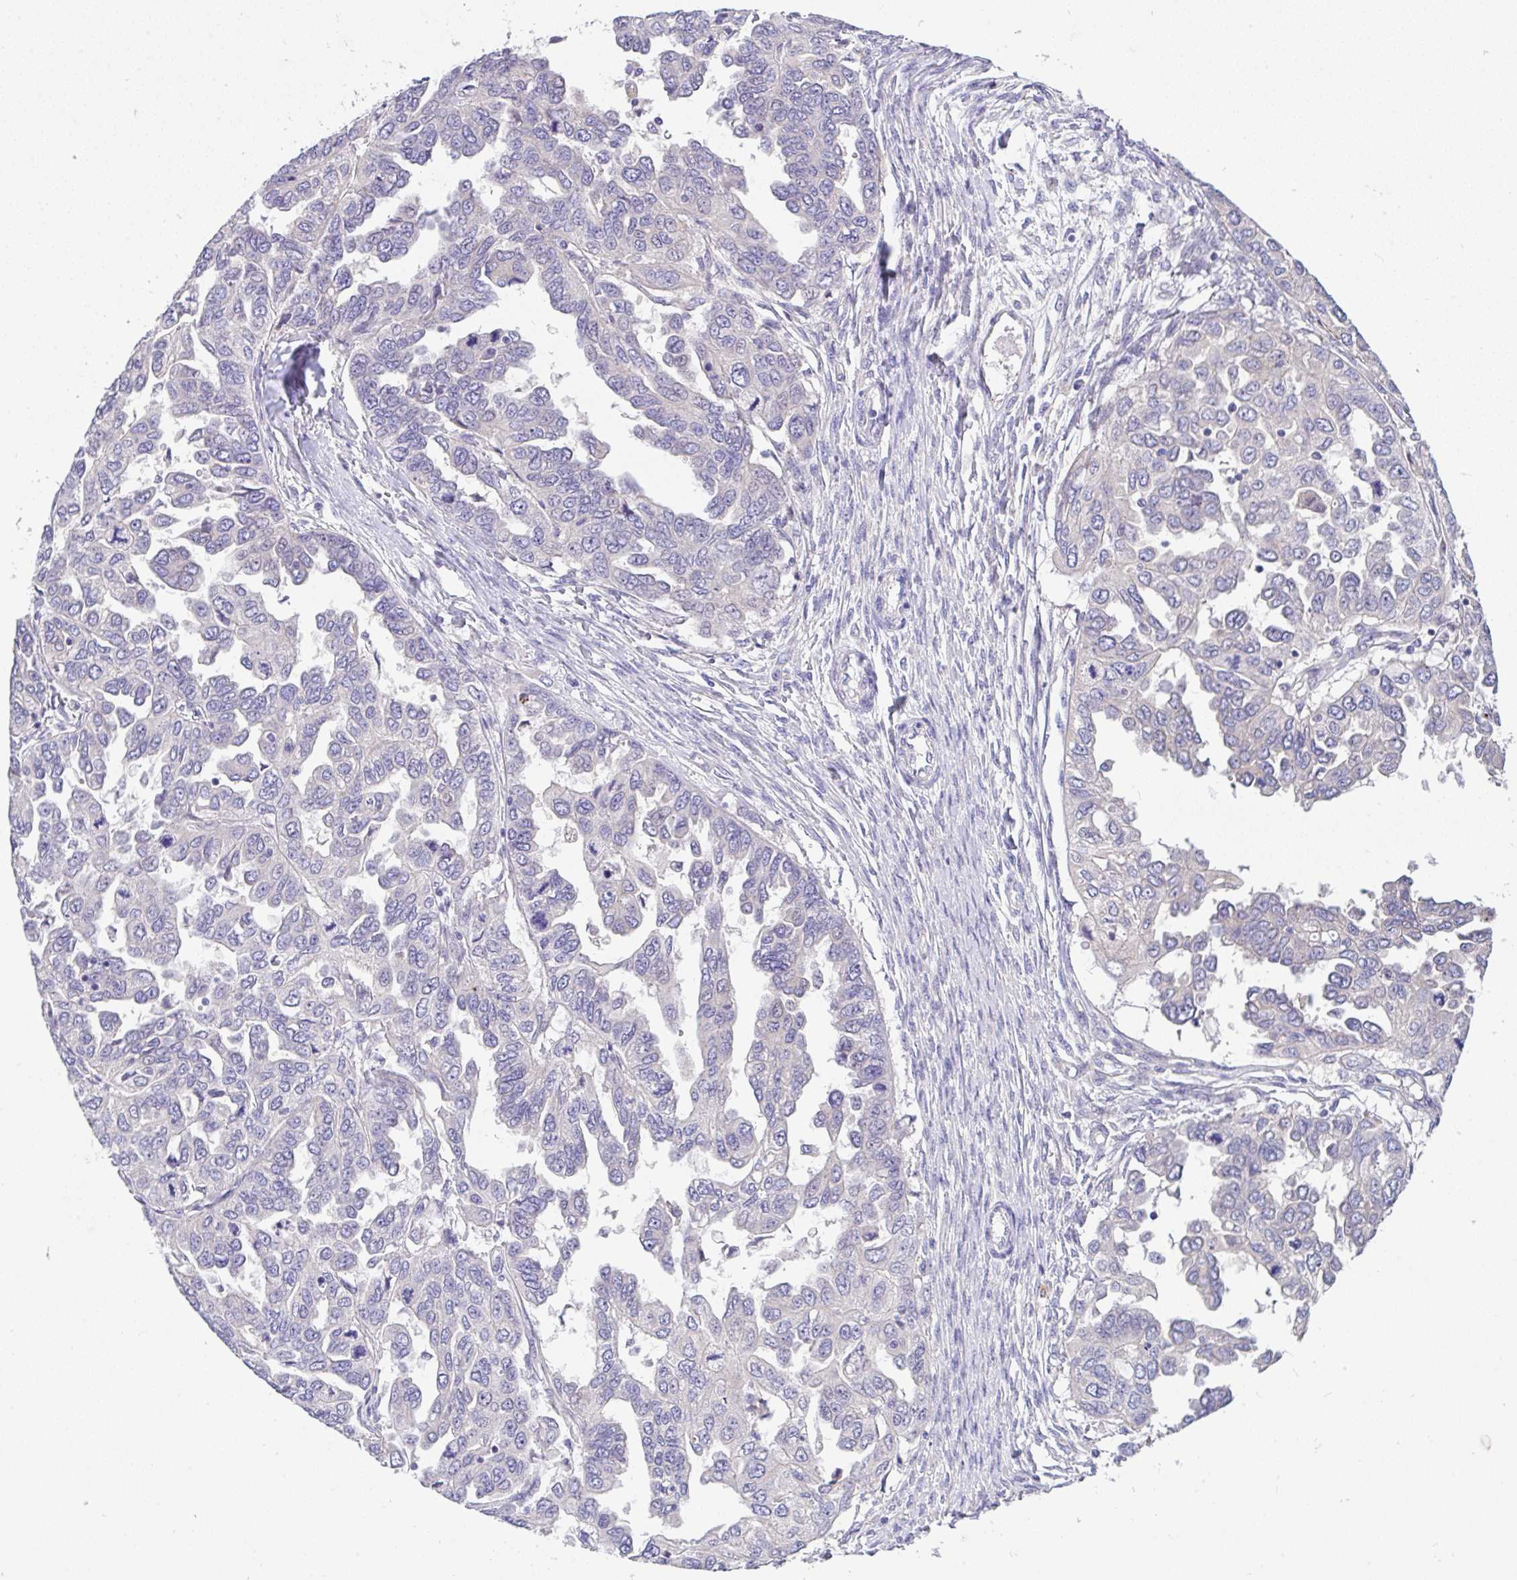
{"staining": {"intensity": "negative", "quantity": "none", "location": "none"}, "tissue": "ovarian cancer", "cell_type": "Tumor cells", "image_type": "cancer", "snomed": [{"axis": "morphology", "description": "Cystadenocarcinoma, serous, NOS"}, {"axis": "topography", "description": "Ovary"}], "caption": "This micrograph is of ovarian cancer stained with IHC to label a protein in brown with the nuclei are counter-stained blue. There is no expression in tumor cells.", "gene": "EPN3", "patient": {"sex": "female", "age": 53}}